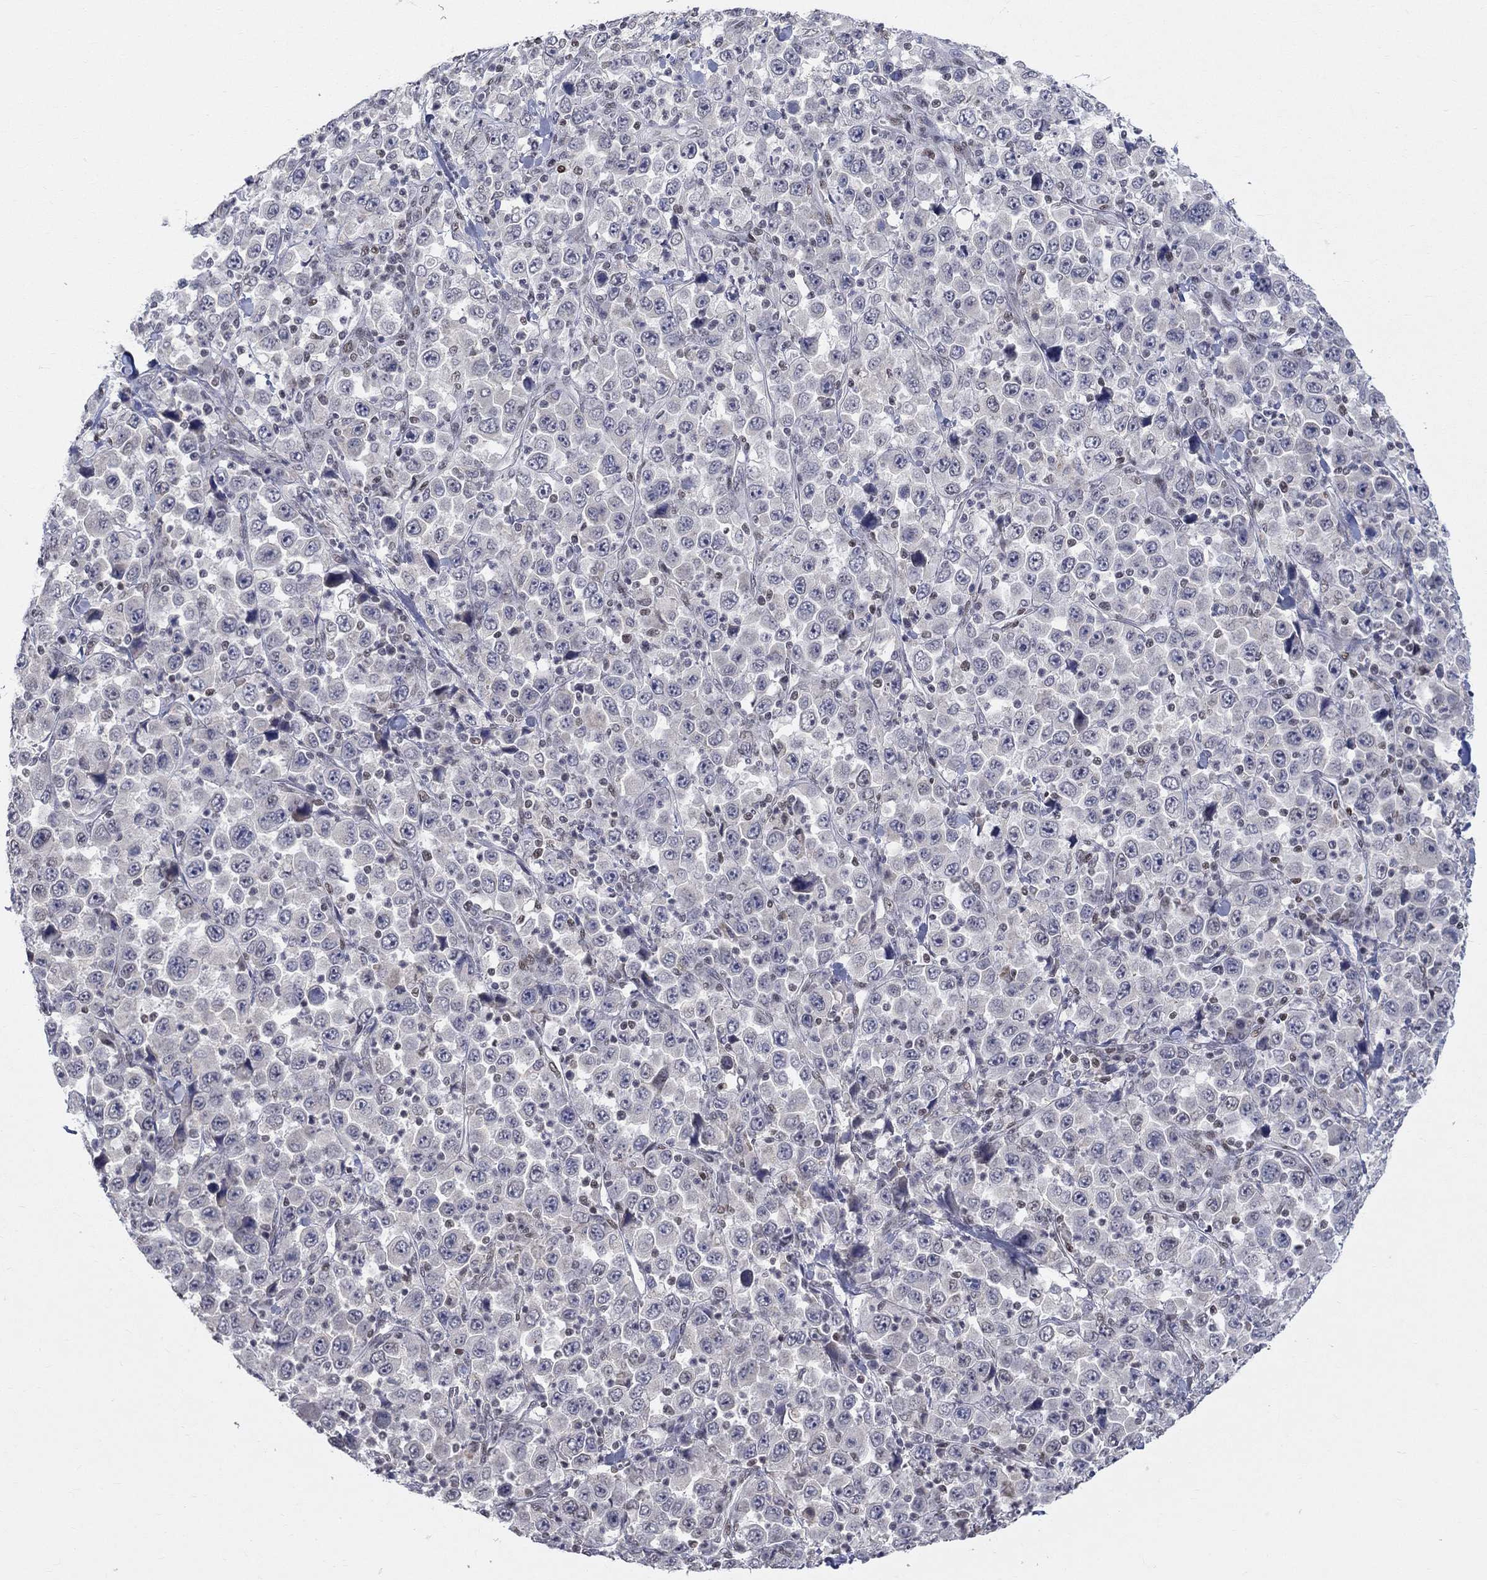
{"staining": {"intensity": "negative", "quantity": "none", "location": "none"}, "tissue": "stomach cancer", "cell_type": "Tumor cells", "image_type": "cancer", "snomed": [{"axis": "morphology", "description": "Normal tissue, NOS"}, {"axis": "morphology", "description": "Adenocarcinoma, NOS"}, {"axis": "topography", "description": "Stomach, upper"}, {"axis": "topography", "description": "Stomach"}], "caption": "Human stomach cancer (adenocarcinoma) stained for a protein using IHC displays no positivity in tumor cells.", "gene": "KLF12", "patient": {"sex": "male", "age": 59}}